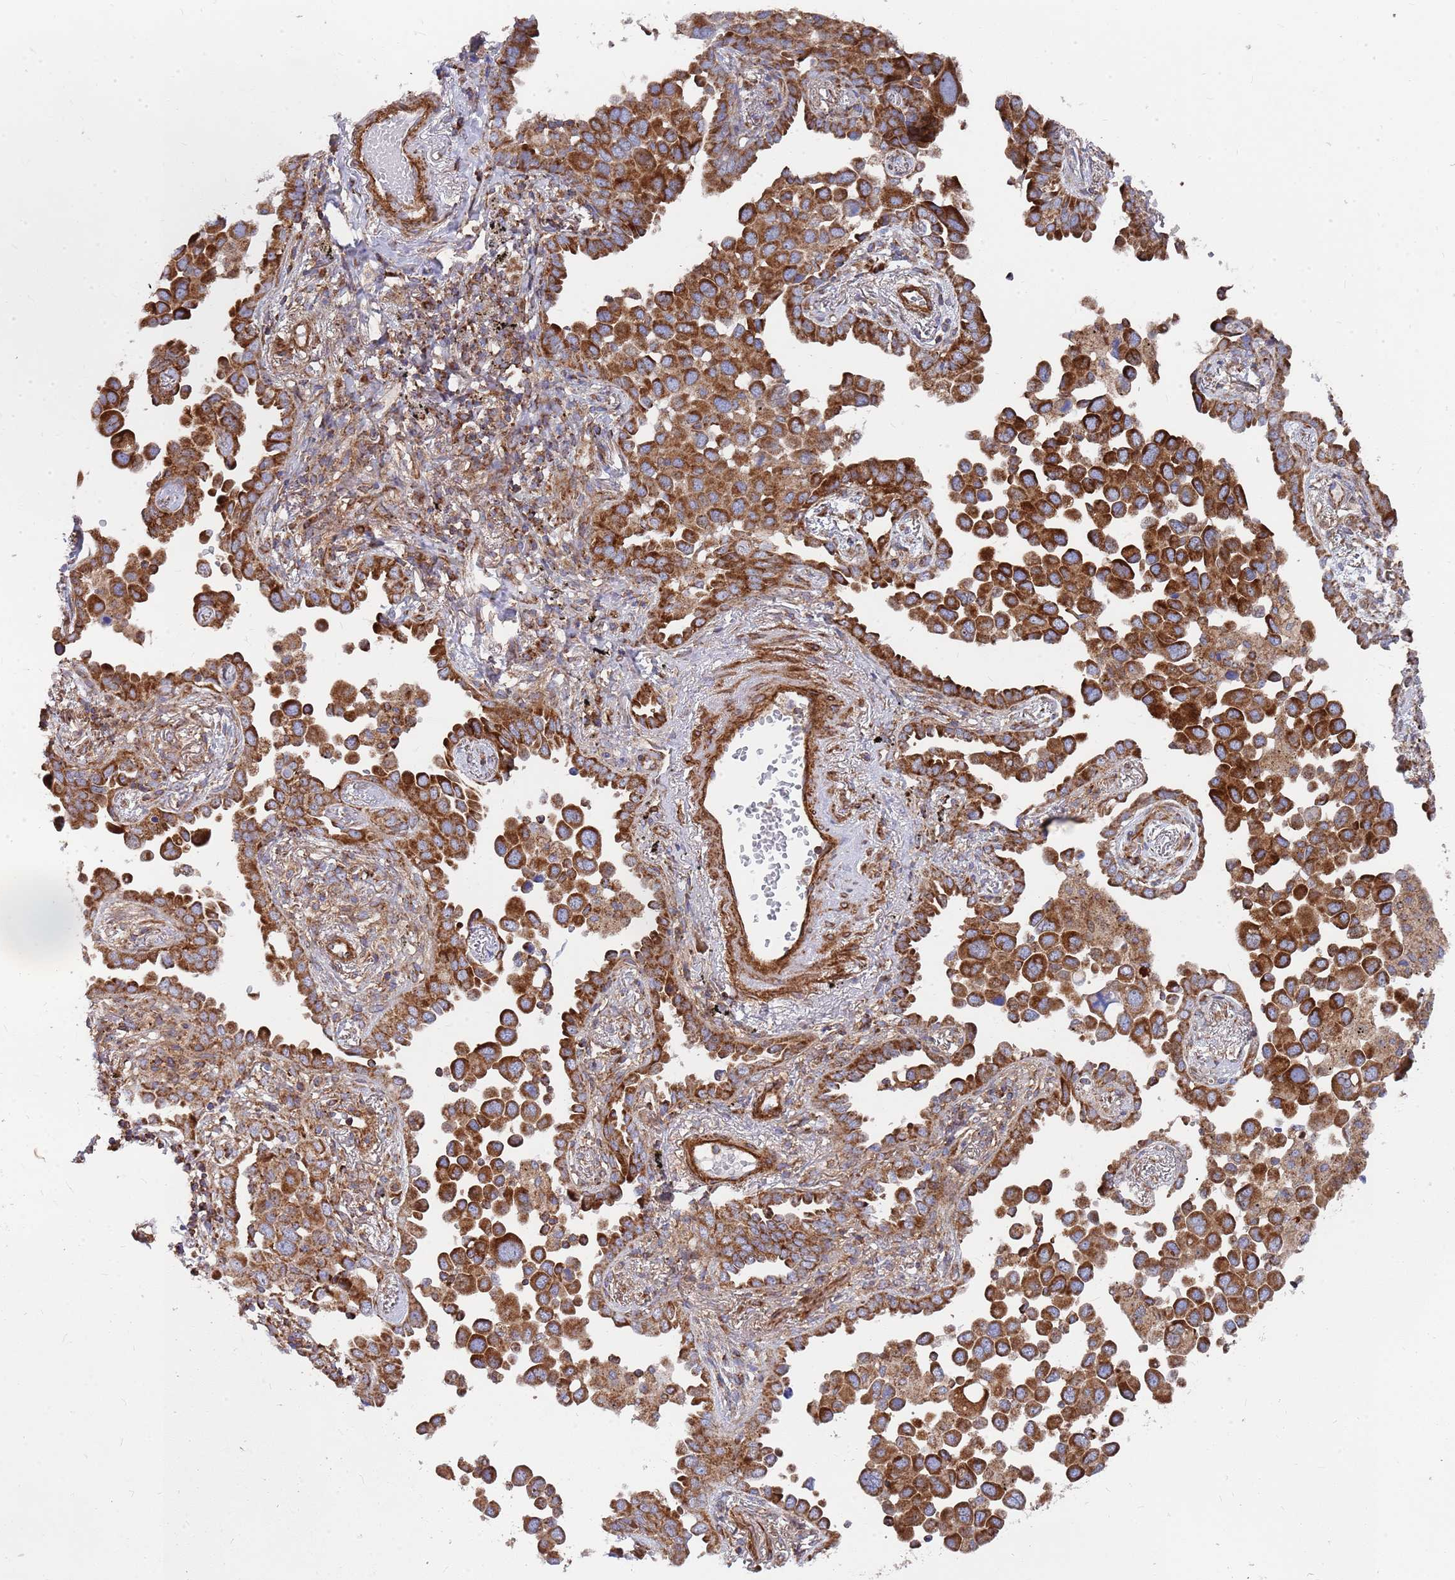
{"staining": {"intensity": "strong", "quantity": ">75%", "location": "cytoplasmic/membranous"}, "tissue": "lung cancer", "cell_type": "Tumor cells", "image_type": "cancer", "snomed": [{"axis": "morphology", "description": "Adenocarcinoma, NOS"}, {"axis": "topography", "description": "Lung"}], "caption": "Protein analysis of lung cancer tissue exhibits strong cytoplasmic/membranous expression in about >75% of tumor cells.", "gene": "WDFY3", "patient": {"sex": "male", "age": 67}}